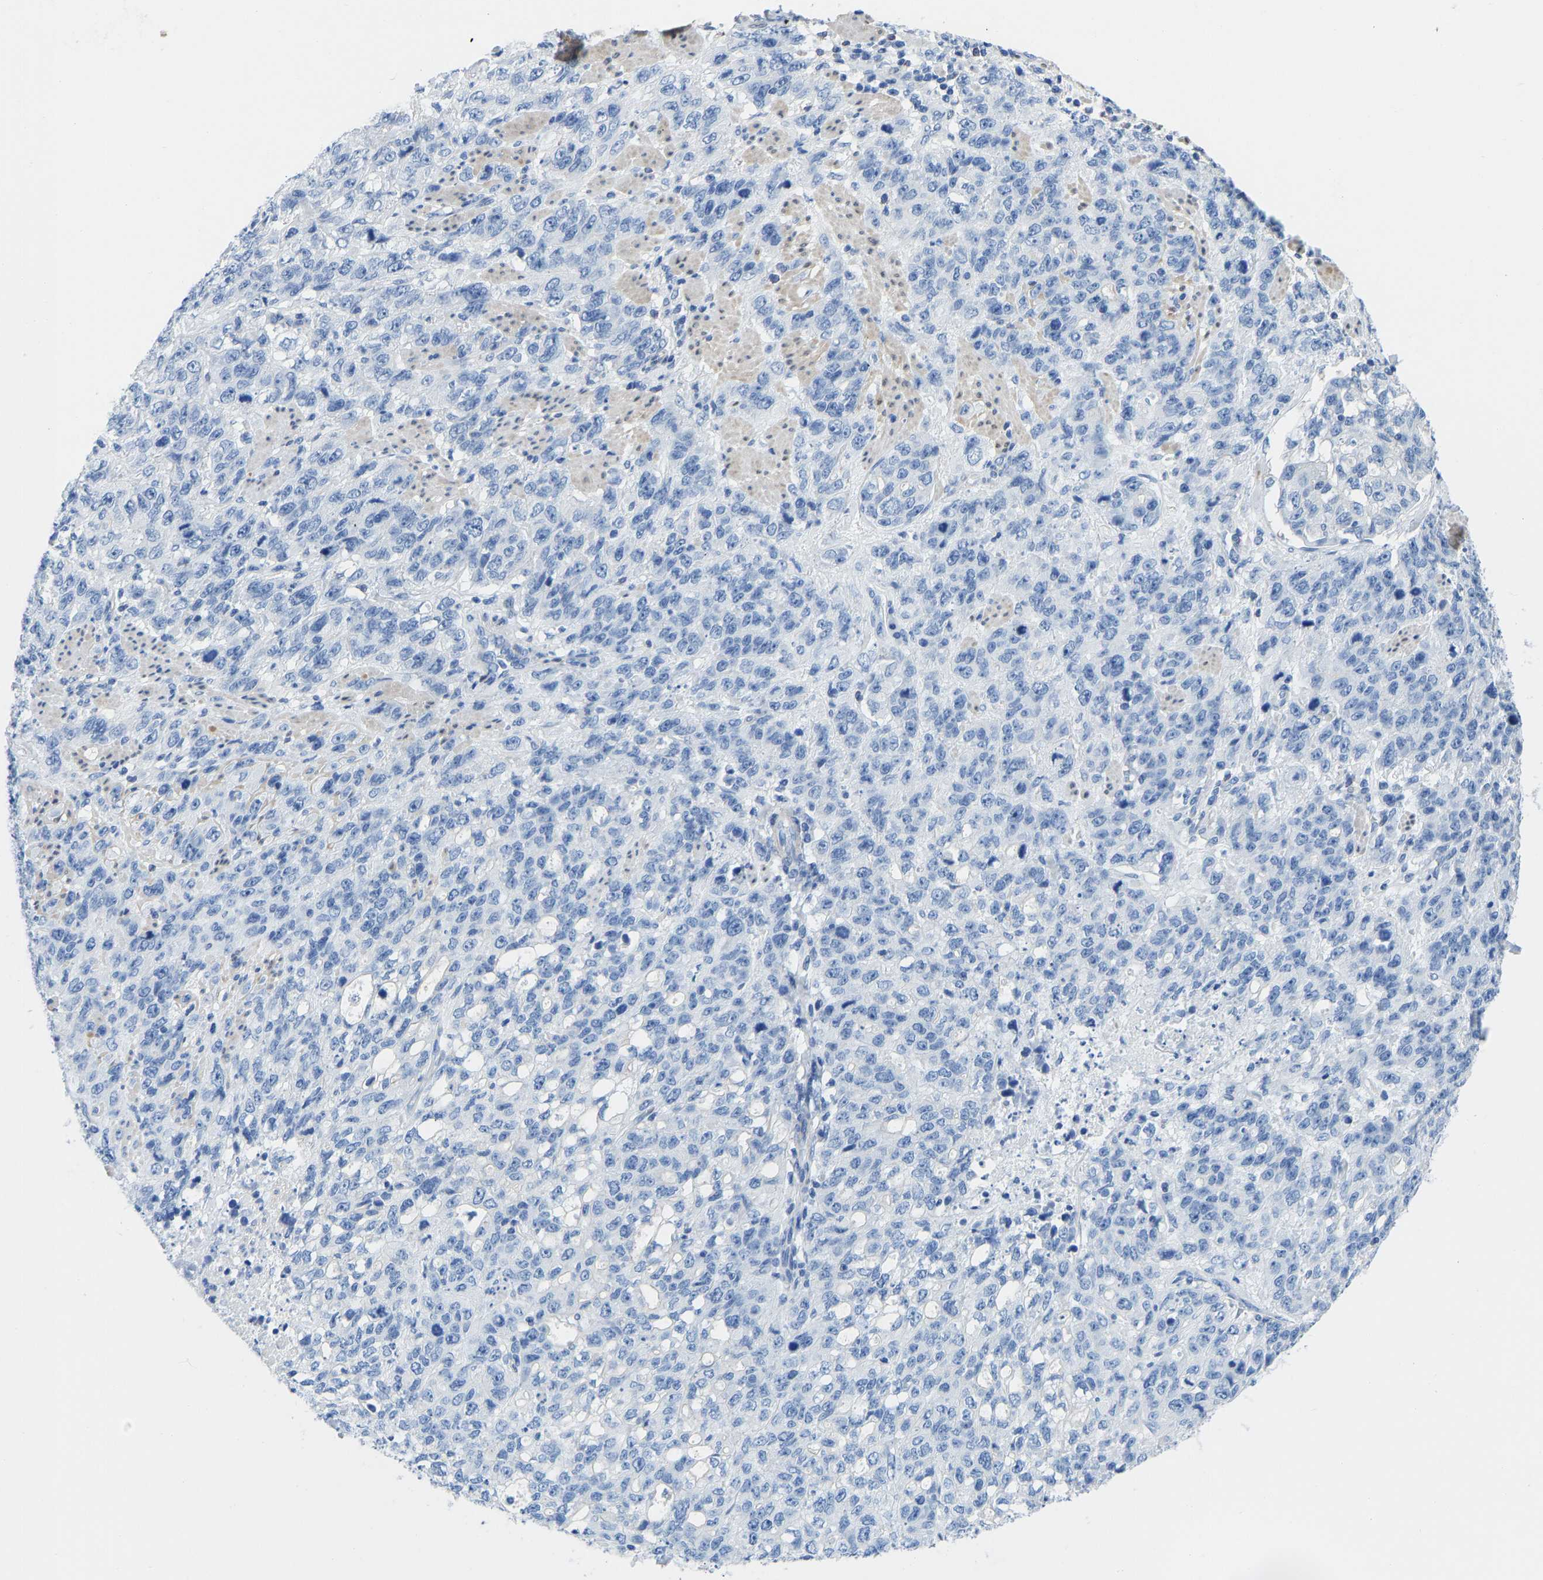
{"staining": {"intensity": "negative", "quantity": "none", "location": "none"}, "tissue": "stomach cancer", "cell_type": "Tumor cells", "image_type": "cancer", "snomed": [{"axis": "morphology", "description": "Adenocarcinoma, NOS"}, {"axis": "topography", "description": "Stomach"}], "caption": "This is a micrograph of immunohistochemistry (IHC) staining of stomach adenocarcinoma, which shows no expression in tumor cells.", "gene": "NKAIN3", "patient": {"sex": "male", "age": 48}}